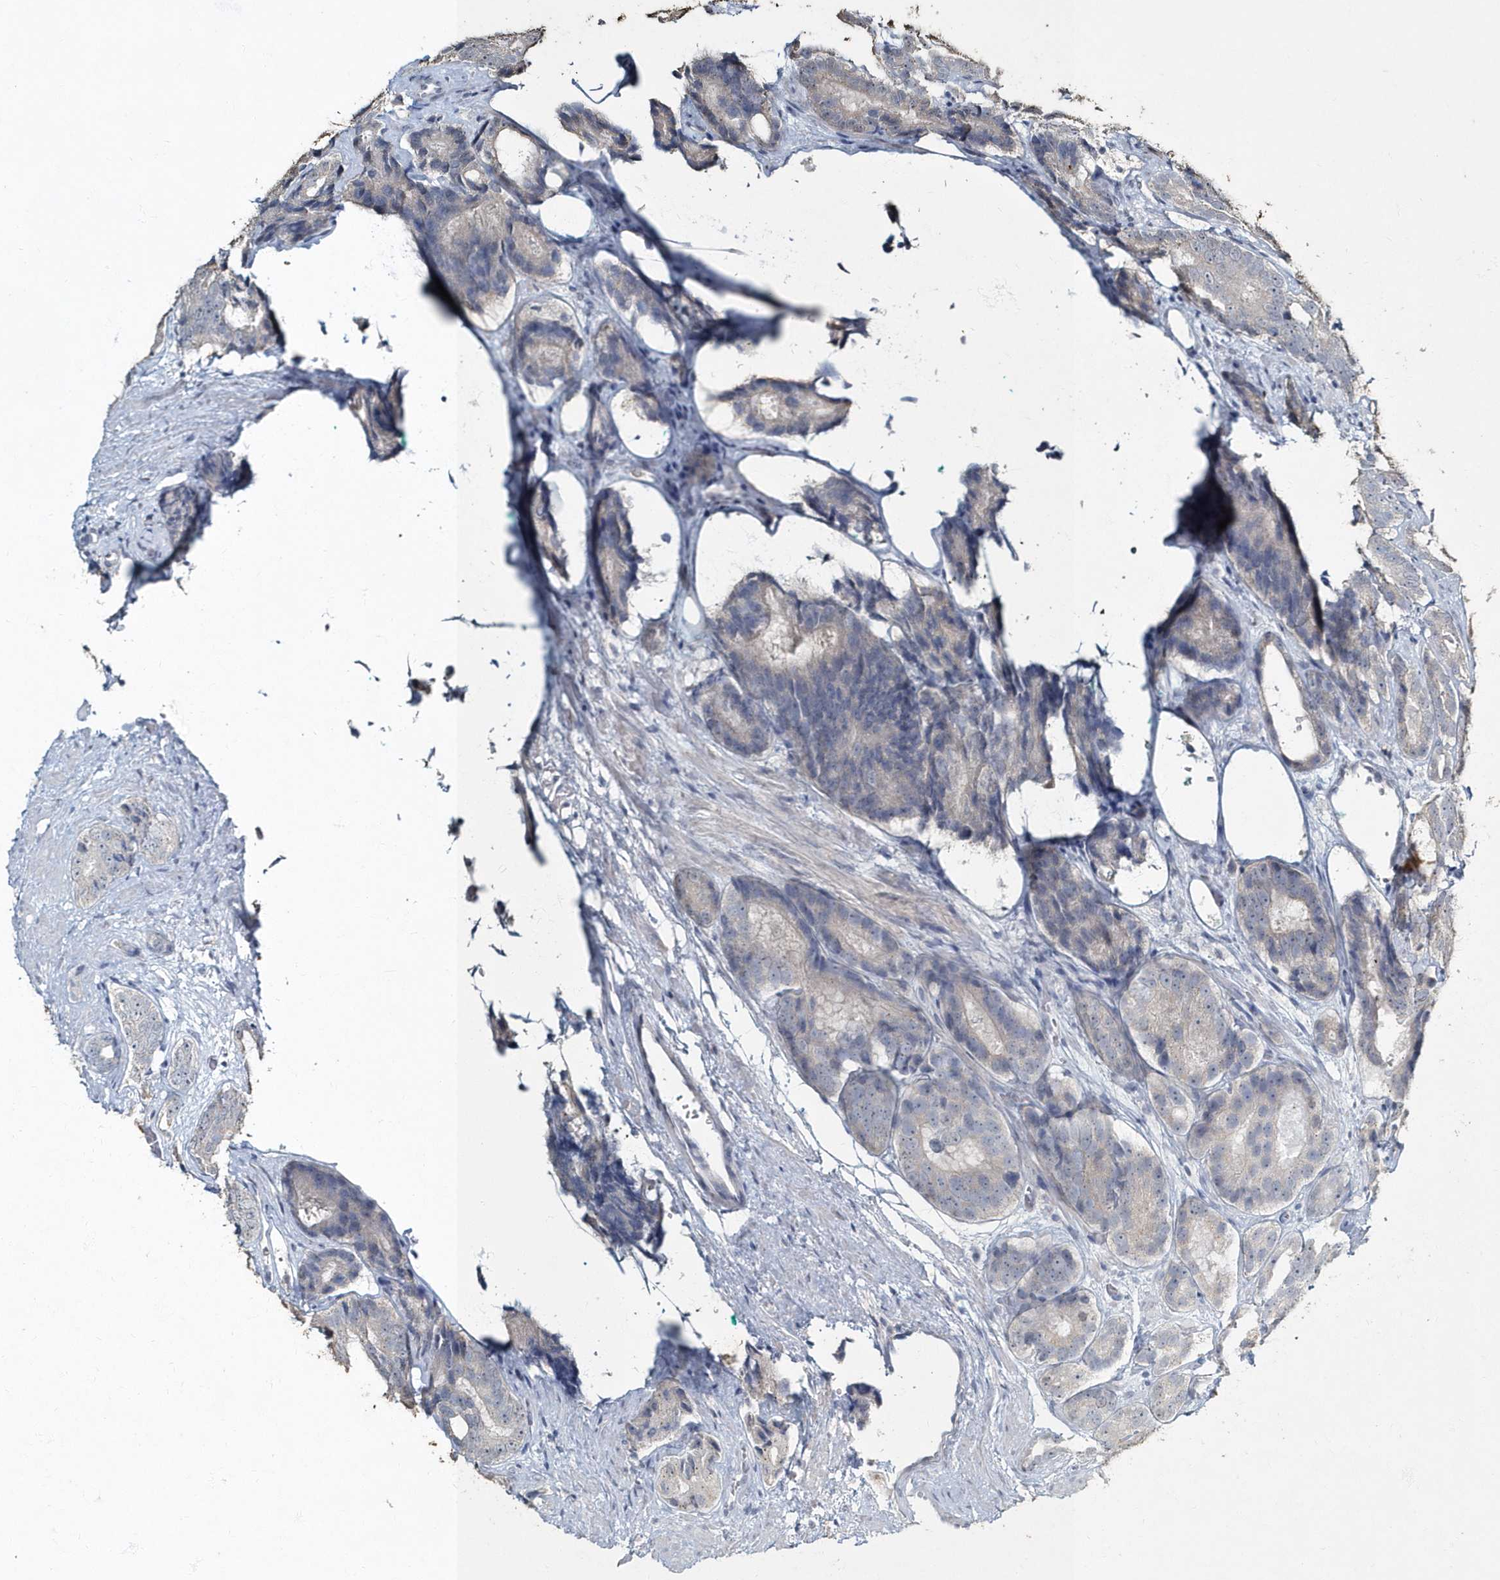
{"staining": {"intensity": "negative", "quantity": "none", "location": "none"}, "tissue": "prostate cancer", "cell_type": "Tumor cells", "image_type": "cancer", "snomed": [{"axis": "morphology", "description": "Adenocarcinoma, High grade"}, {"axis": "topography", "description": "Prostate"}], "caption": "Immunohistochemistry (IHC) photomicrograph of prostate cancer stained for a protein (brown), which reveals no staining in tumor cells.", "gene": "MYOT", "patient": {"sex": "male", "age": 56}}